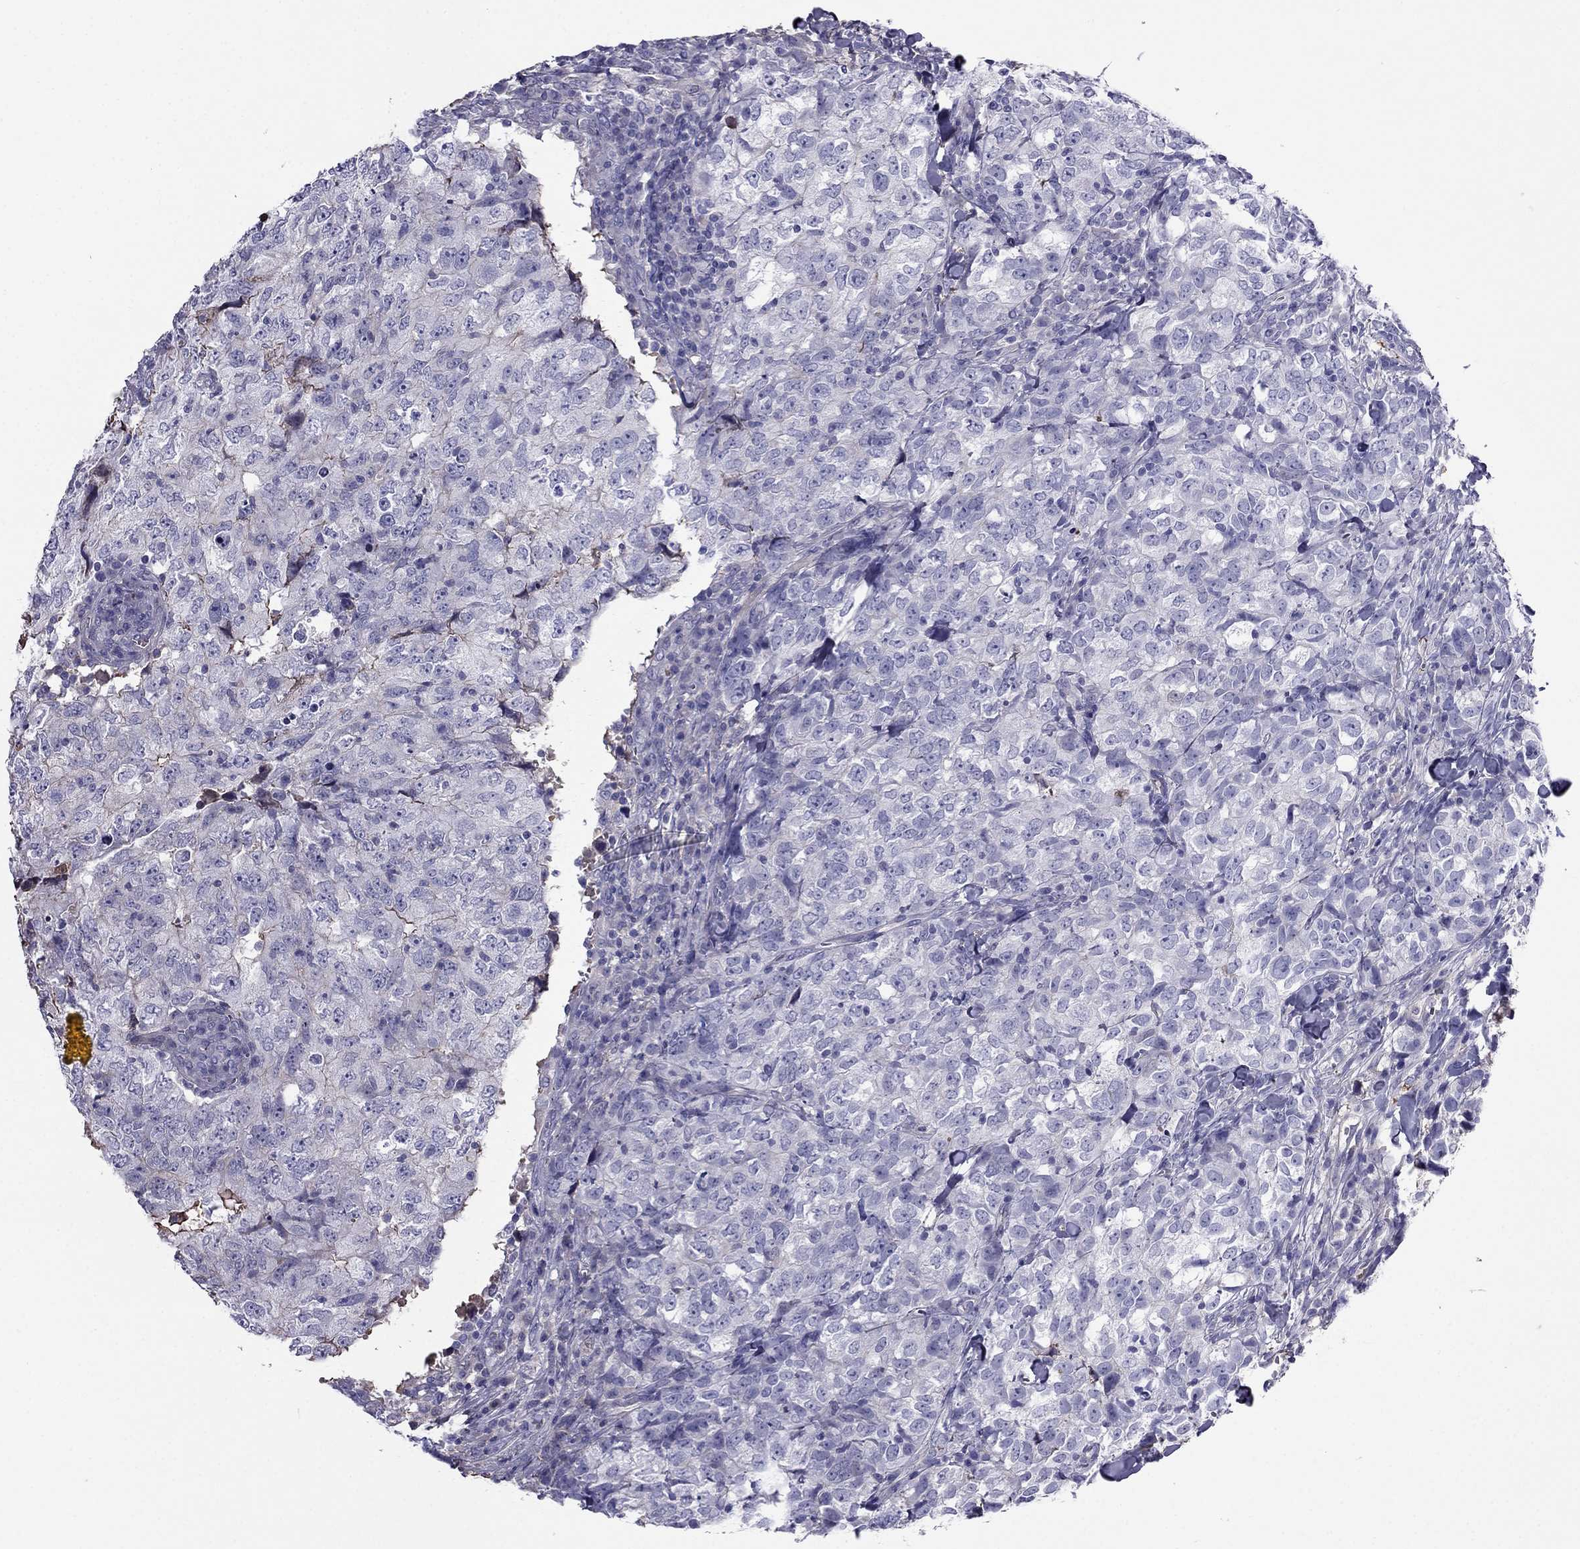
{"staining": {"intensity": "negative", "quantity": "none", "location": "none"}, "tissue": "breast cancer", "cell_type": "Tumor cells", "image_type": "cancer", "snomed": [{"axis": "morphology", "description": "Duct carcinoma"}, {"axis": "topography", "description": "Breast"}], "caption": "Immunohistochemical staining of invasive ductal carcinoma (breast) exhibits no significant positivity in tumor cells. (Stains: DAB (3,3'-diaminobenzidine) IHC with hematoxylin counter stain, Microscopy: brightfield microscopy at high magnification).", "gene": "TBC1D21", "patient": {"sex": "female", "age": 30}}